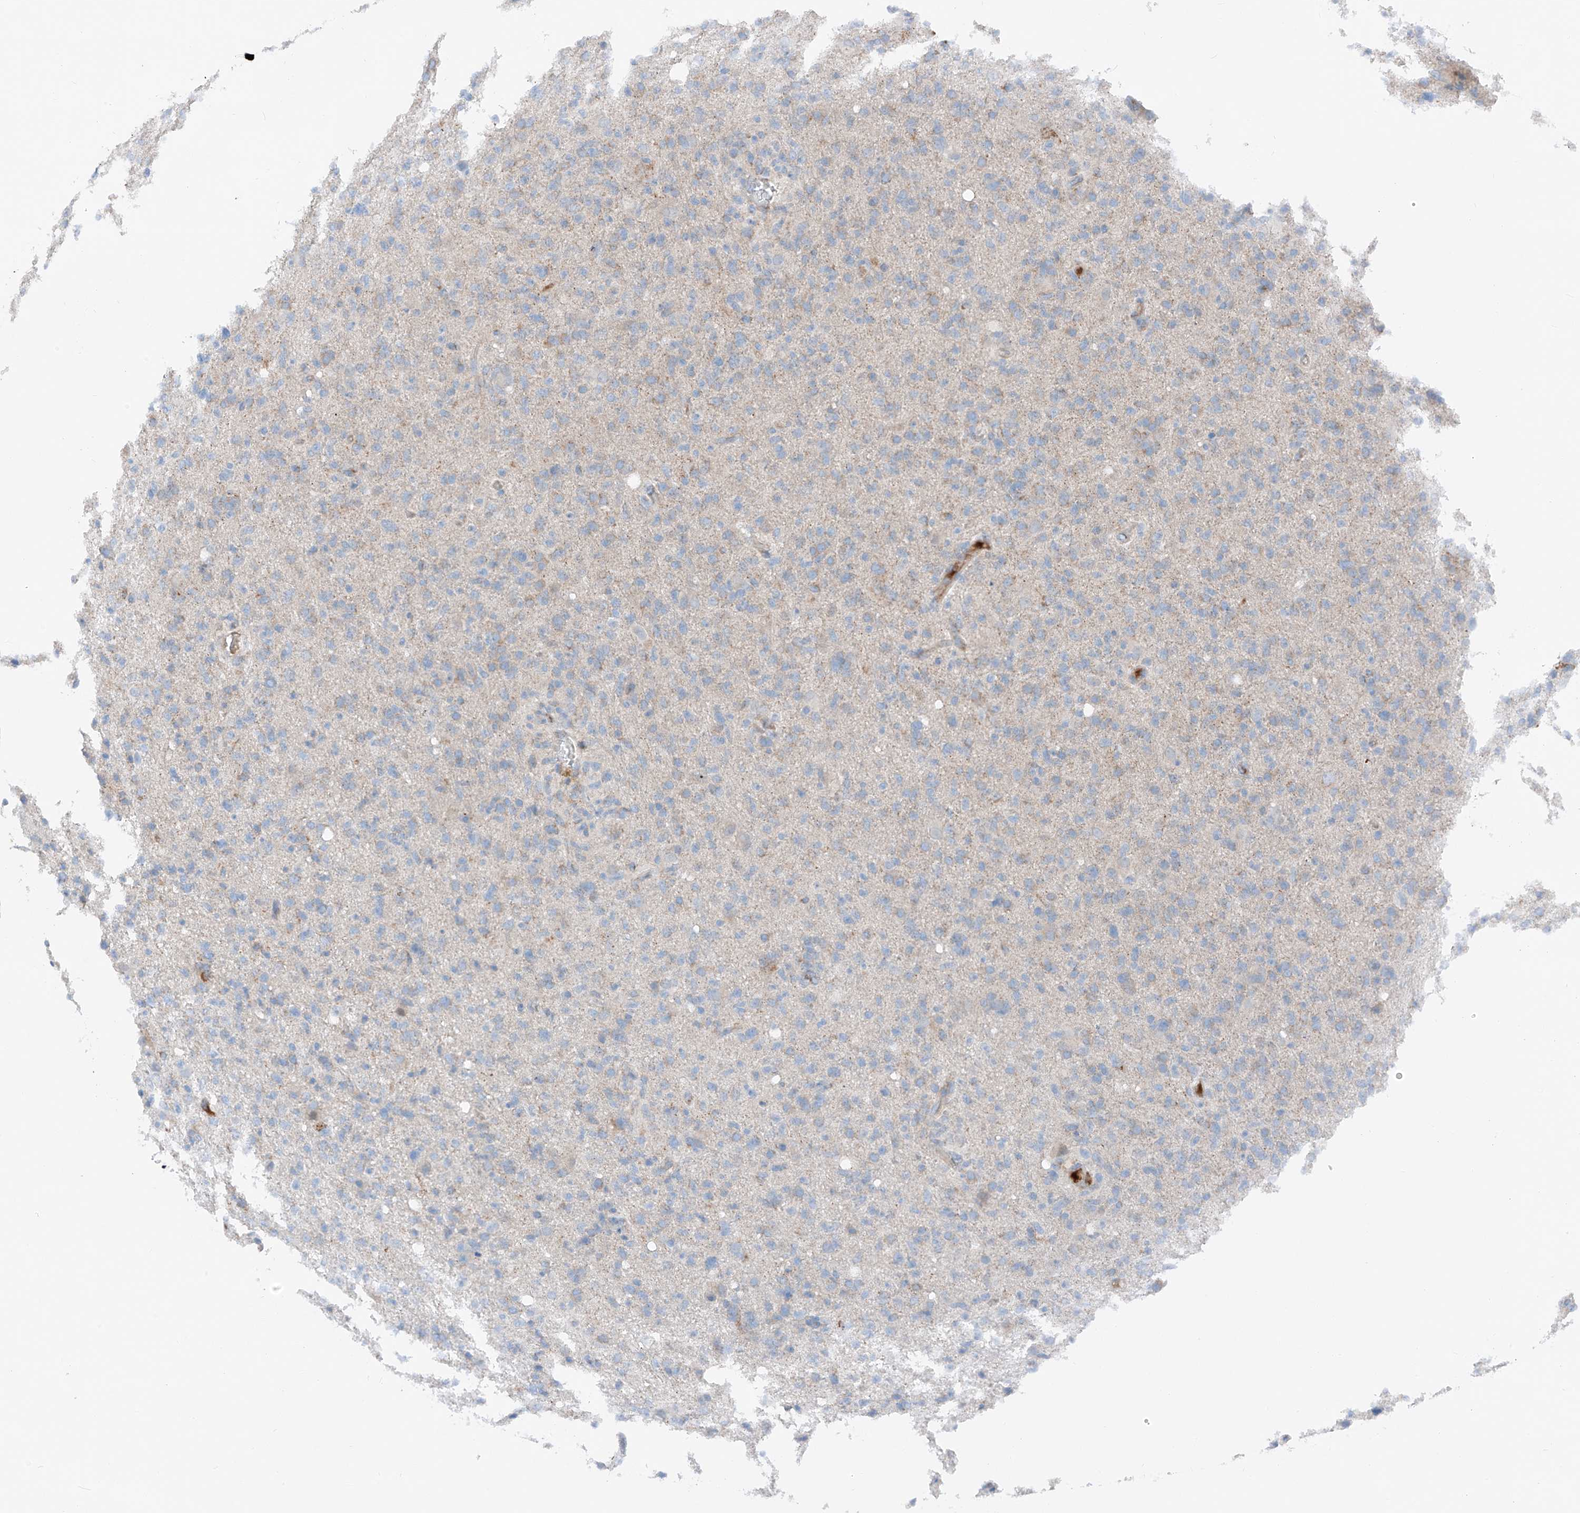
{"staining": {"intensity": "weak", "quantity": "<25%", "location": "cytoplasmic/membranous"}, "tissue": "glioma", "cell_type": "Tumor cells", "image_type": "cancer", "snomed": [{"axis": "morphology", "description": "Glioma, malignant, High grade"}, {"axis": "topography", "description": "Brain"}], "caption": "Micrograph shows no significant protein staining in tumor cells of malignant glioma (high-grade).", "gene": "MRAP", "patient": {"sex": "female", "age": 57}}